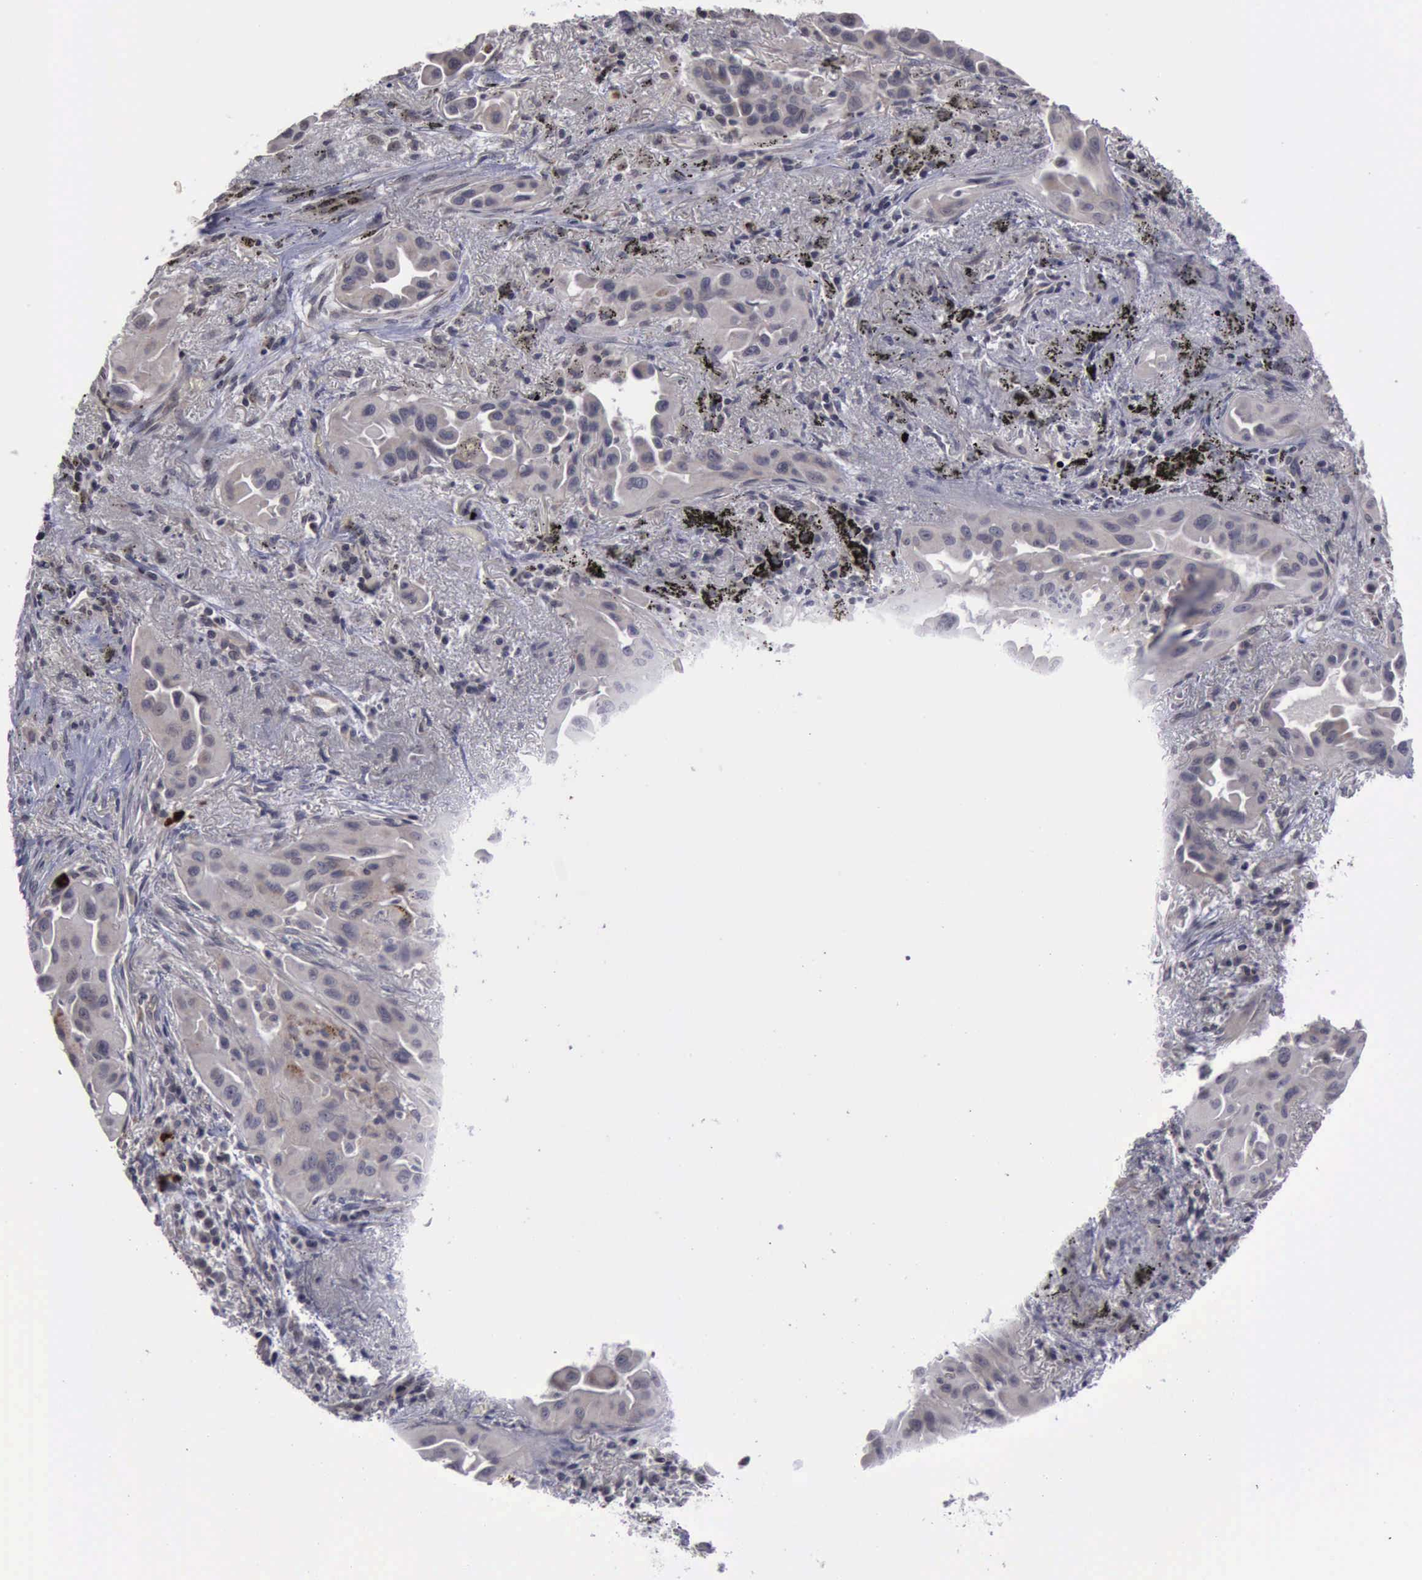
{"staining": {"intensity": "negative", "quantity": "none", "location": "none"}, "tissue": "lung cancer", "cell_type": "Tumor cells", "image_type": "cancer", "snomed": [{"axis": "morphology", "description": "Adenocarcinoma, NOS"}, {"axis": "topography", "description": "Lung"}], "caption": "Lung adenocarcinoma stained for a protein using immunohistochemistry (IHC) exhibits no expression tumor cells.", "gene": "MMP9", "patient": {"sex": "male", "age": 68}}